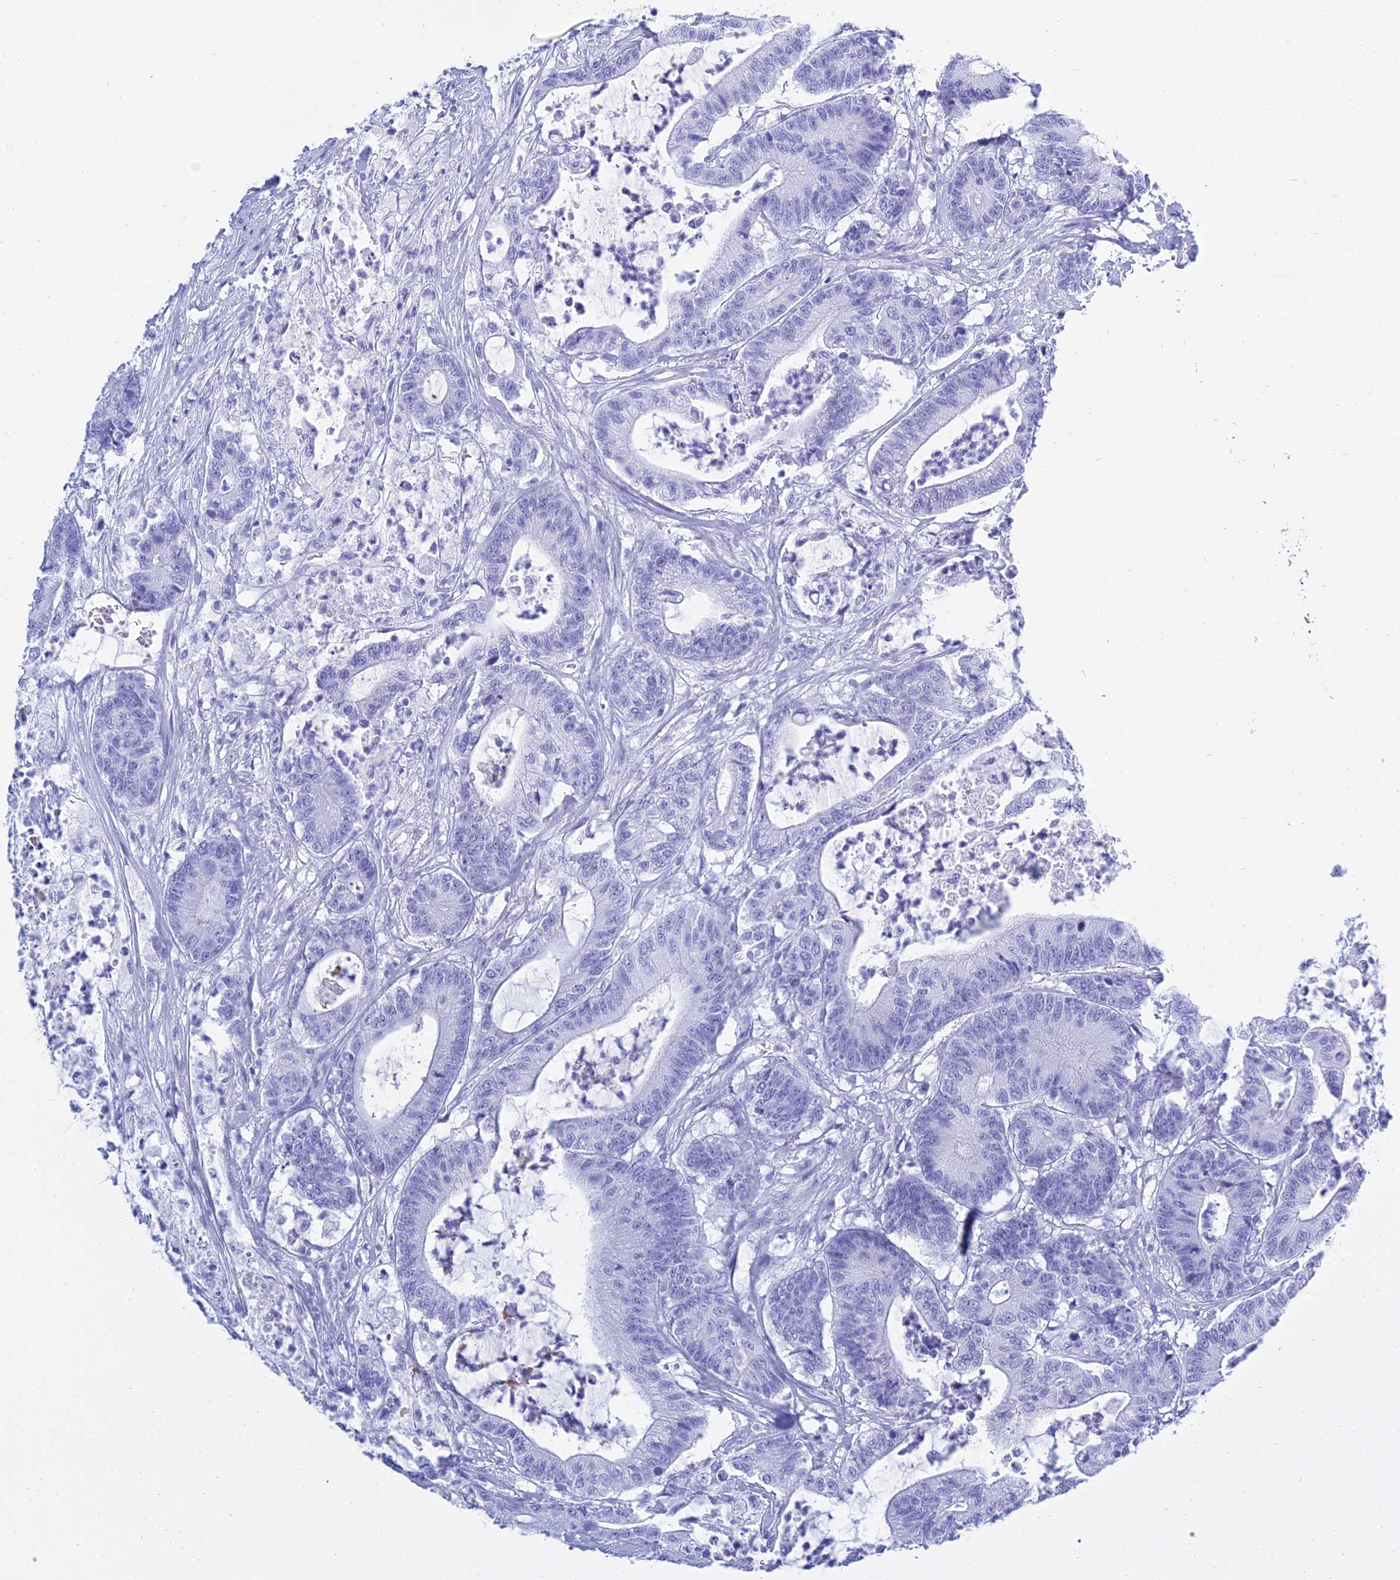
{"staining": {"intensity": "negative", "quantity": "none", "location": "none"}, "tissue": "colorectal cancer", "cell_type": "Tumor cells", "image_type": "cancer", "snomed": [{"axis": "morphology", "description": "Adenocarcinoma, NOS"}, {"axis": "topography", "description": "Colon"}], "caption": "Colorectal cancer (adenocarcinoma) was stained to show a protein in brown. There is no significant expression in tumor cells.", "gene": "PATE4", "patient": {"sex": "female", "age": 84}}